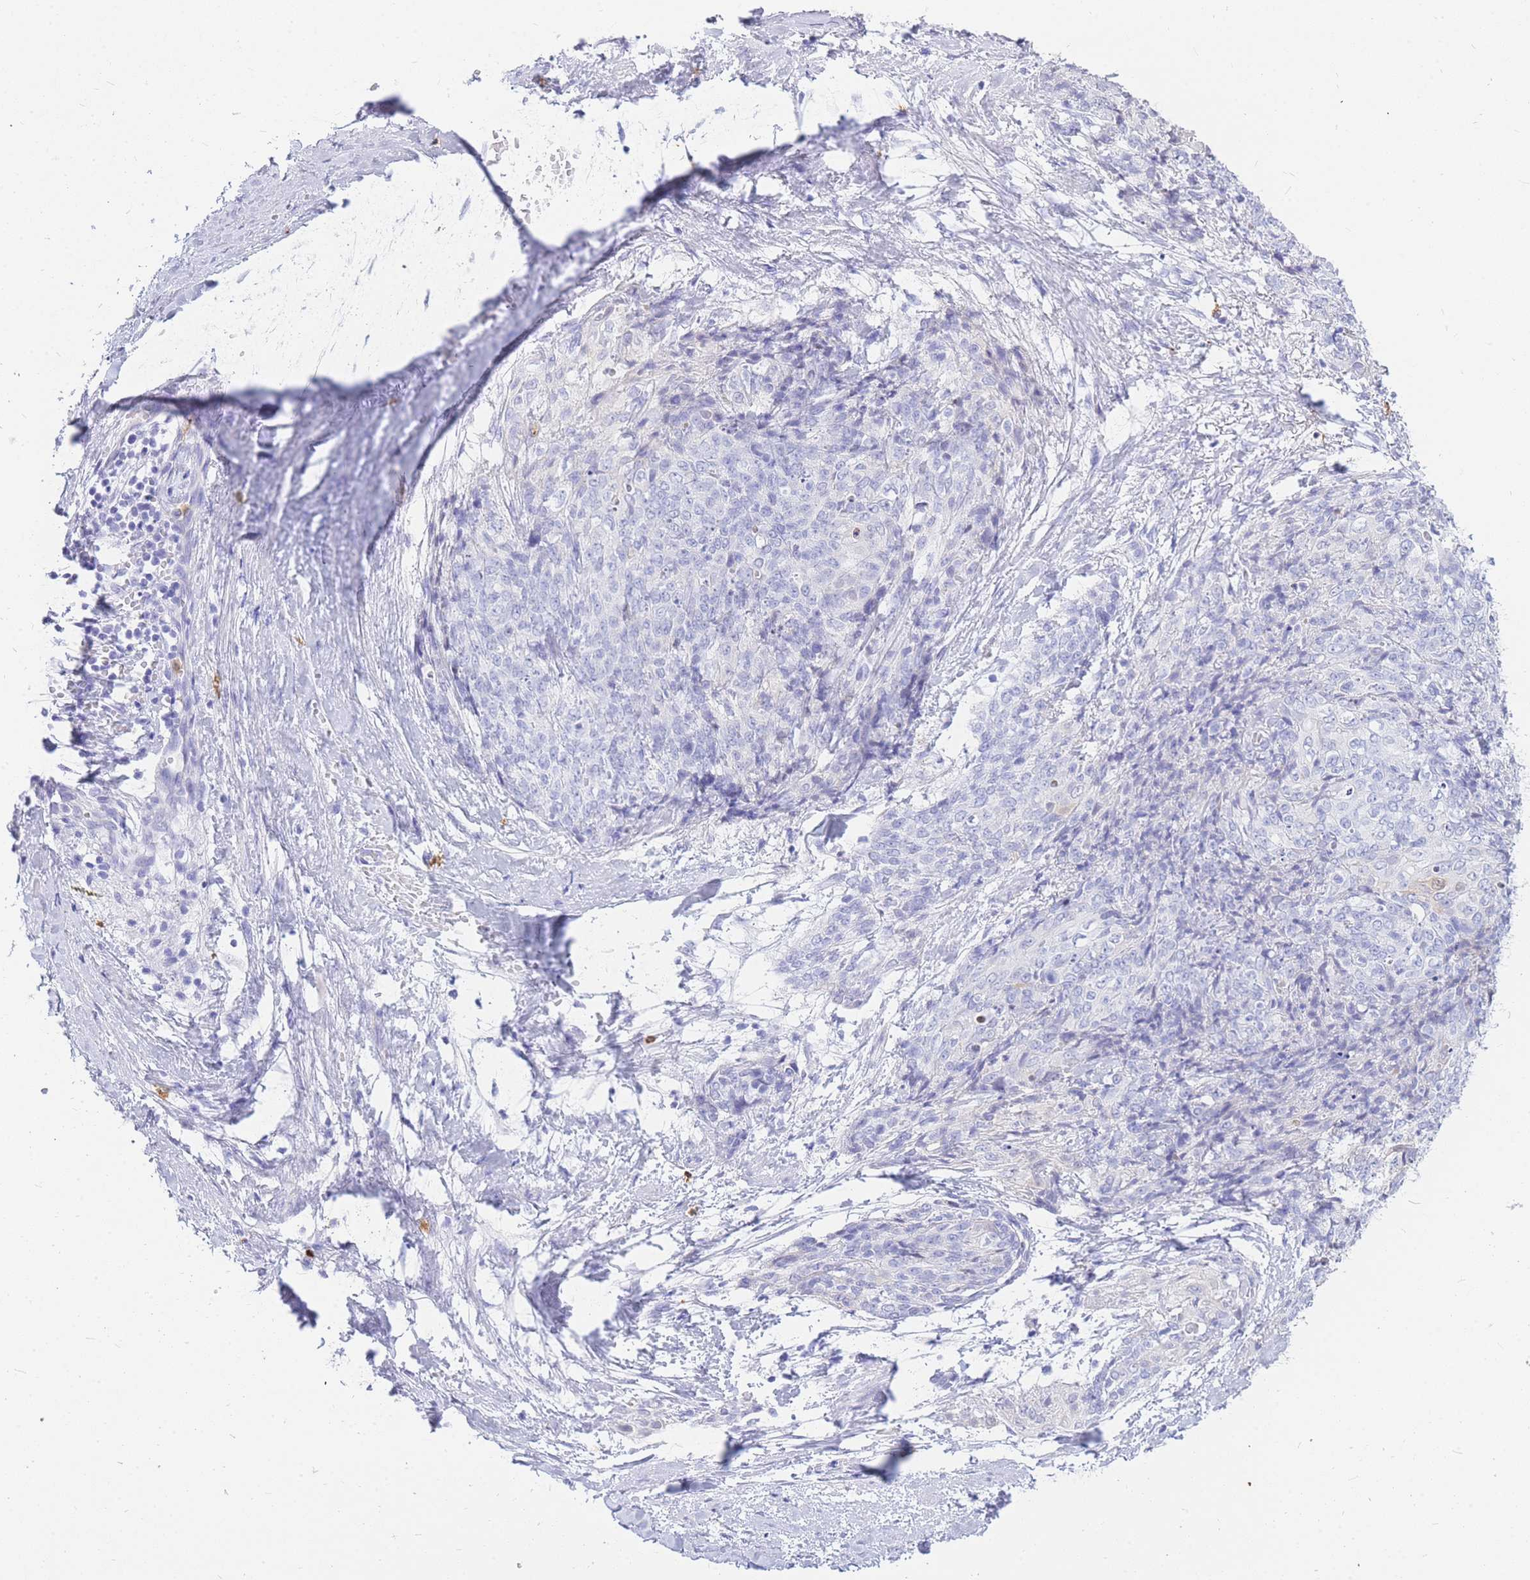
{"staining": {"intensity": "negative", "quantity": "none", "location": "none"}, "tissue": "skin cancer", "cell_type": "Tumor cells", "image_type": "cancer", "snomed": [{"axis": "morphology", "description": "Squamous cell carcinoma, NOS"}, {"axis": "topography", "description": "Skin"}, {"axis": "topography", "description": "Vulva"}], "caption": "Image shows no protein expression in tumor cells of squamous cell carcinoma (skin) tissue.", "gene": "HERC1", "patient": {"sex": "female", "age": 85}}